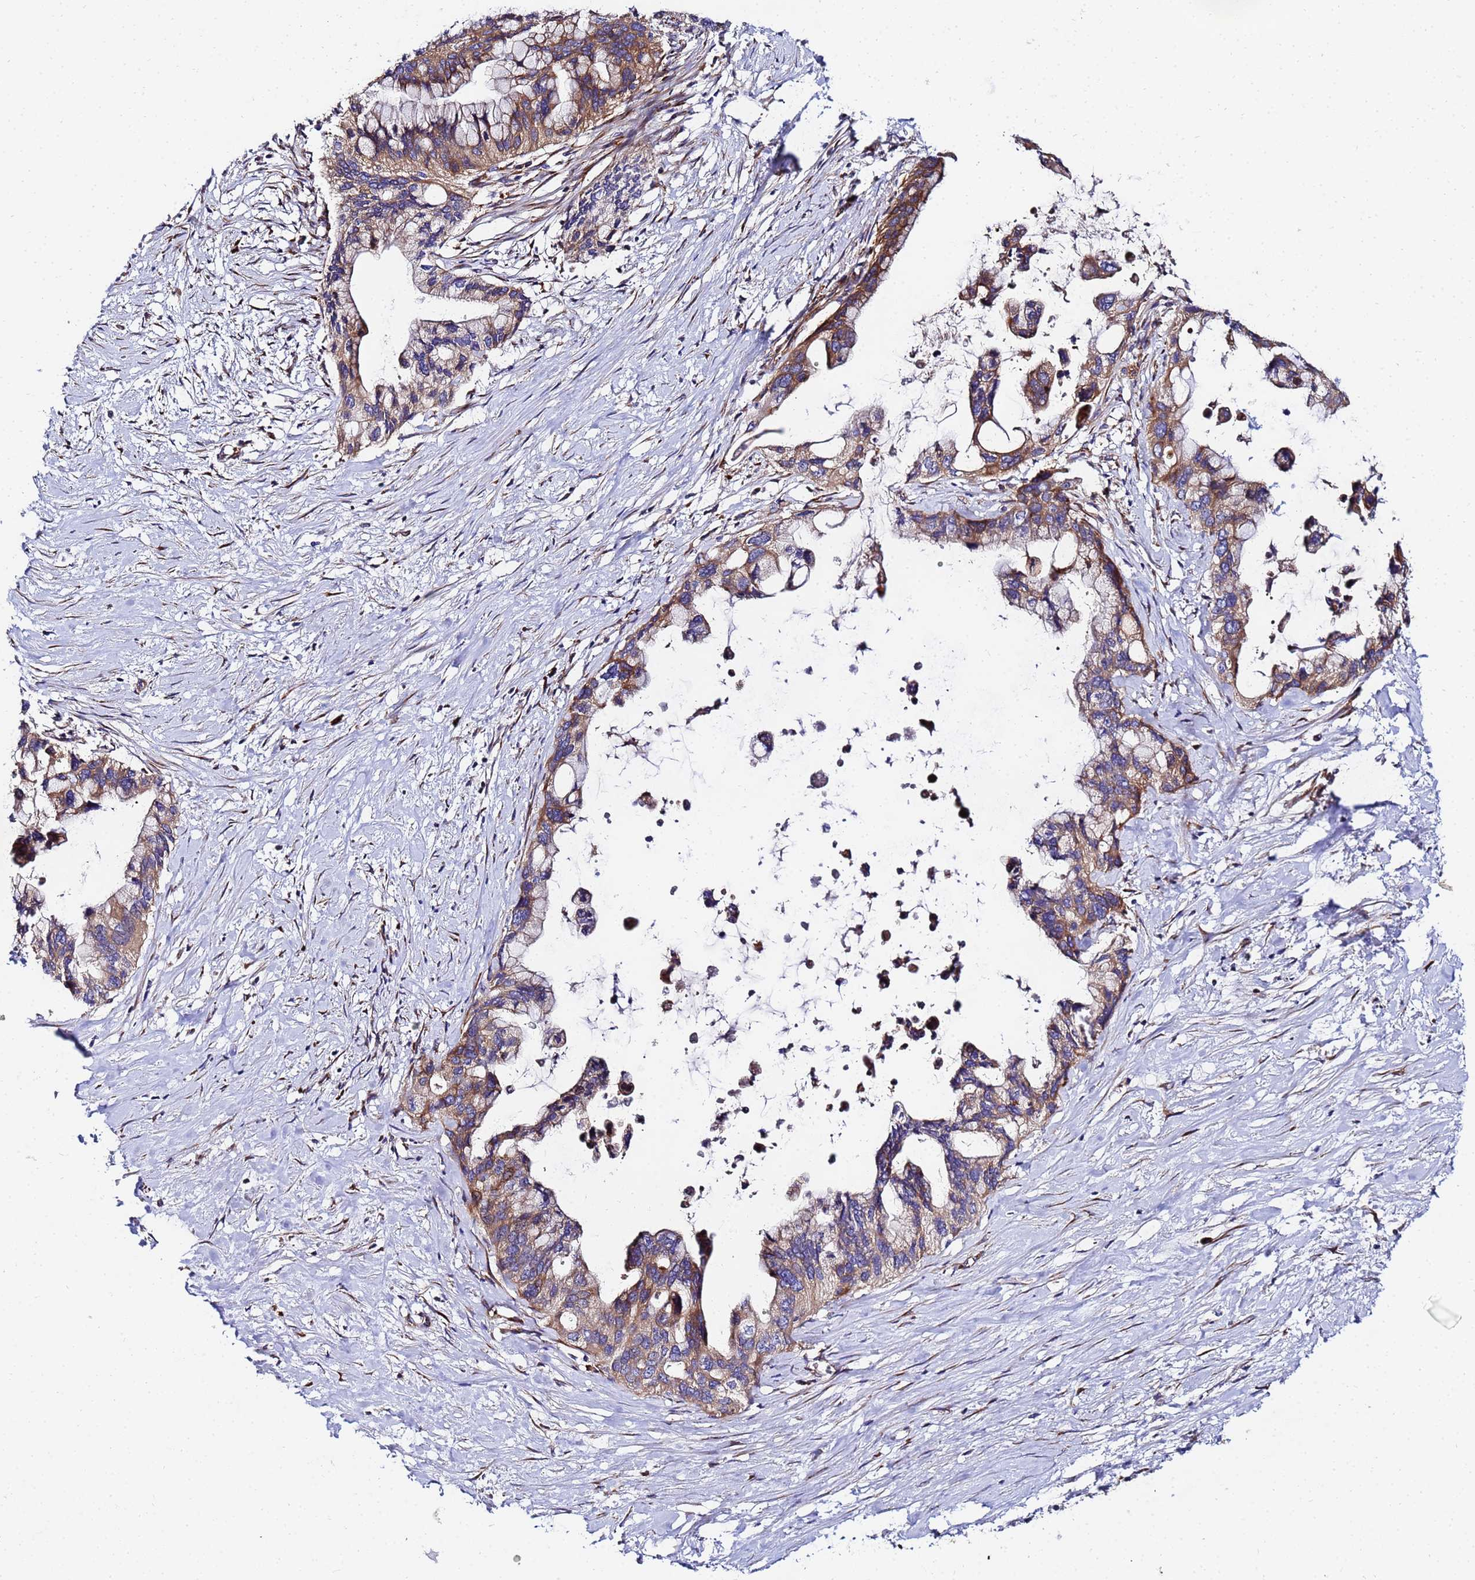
{"staining": {"intensity": "moderate", "quantity": ">75%", "location": "cytoplasmic/membranous"}, "tissue": "pancreatic cancer", "cell_type": "Tumor cells", "image_type": "cancer", "snomed": [{"axis": "morphology", "description": "Adenocarcinoma, NOS"}, {"axis": "topography", "description": "Pancreas"}], "caption": "This micrograph reveals pancreatic cancer (adenocarcinoma) stained with IHC to label a protein in brown. The cytoplasmic/membranous of tumor cells show moderate positivity for the protein. Nuclei are counter-stained blue.", "gene": "POM121", "patient": {"sex": "female", "age": 83}}